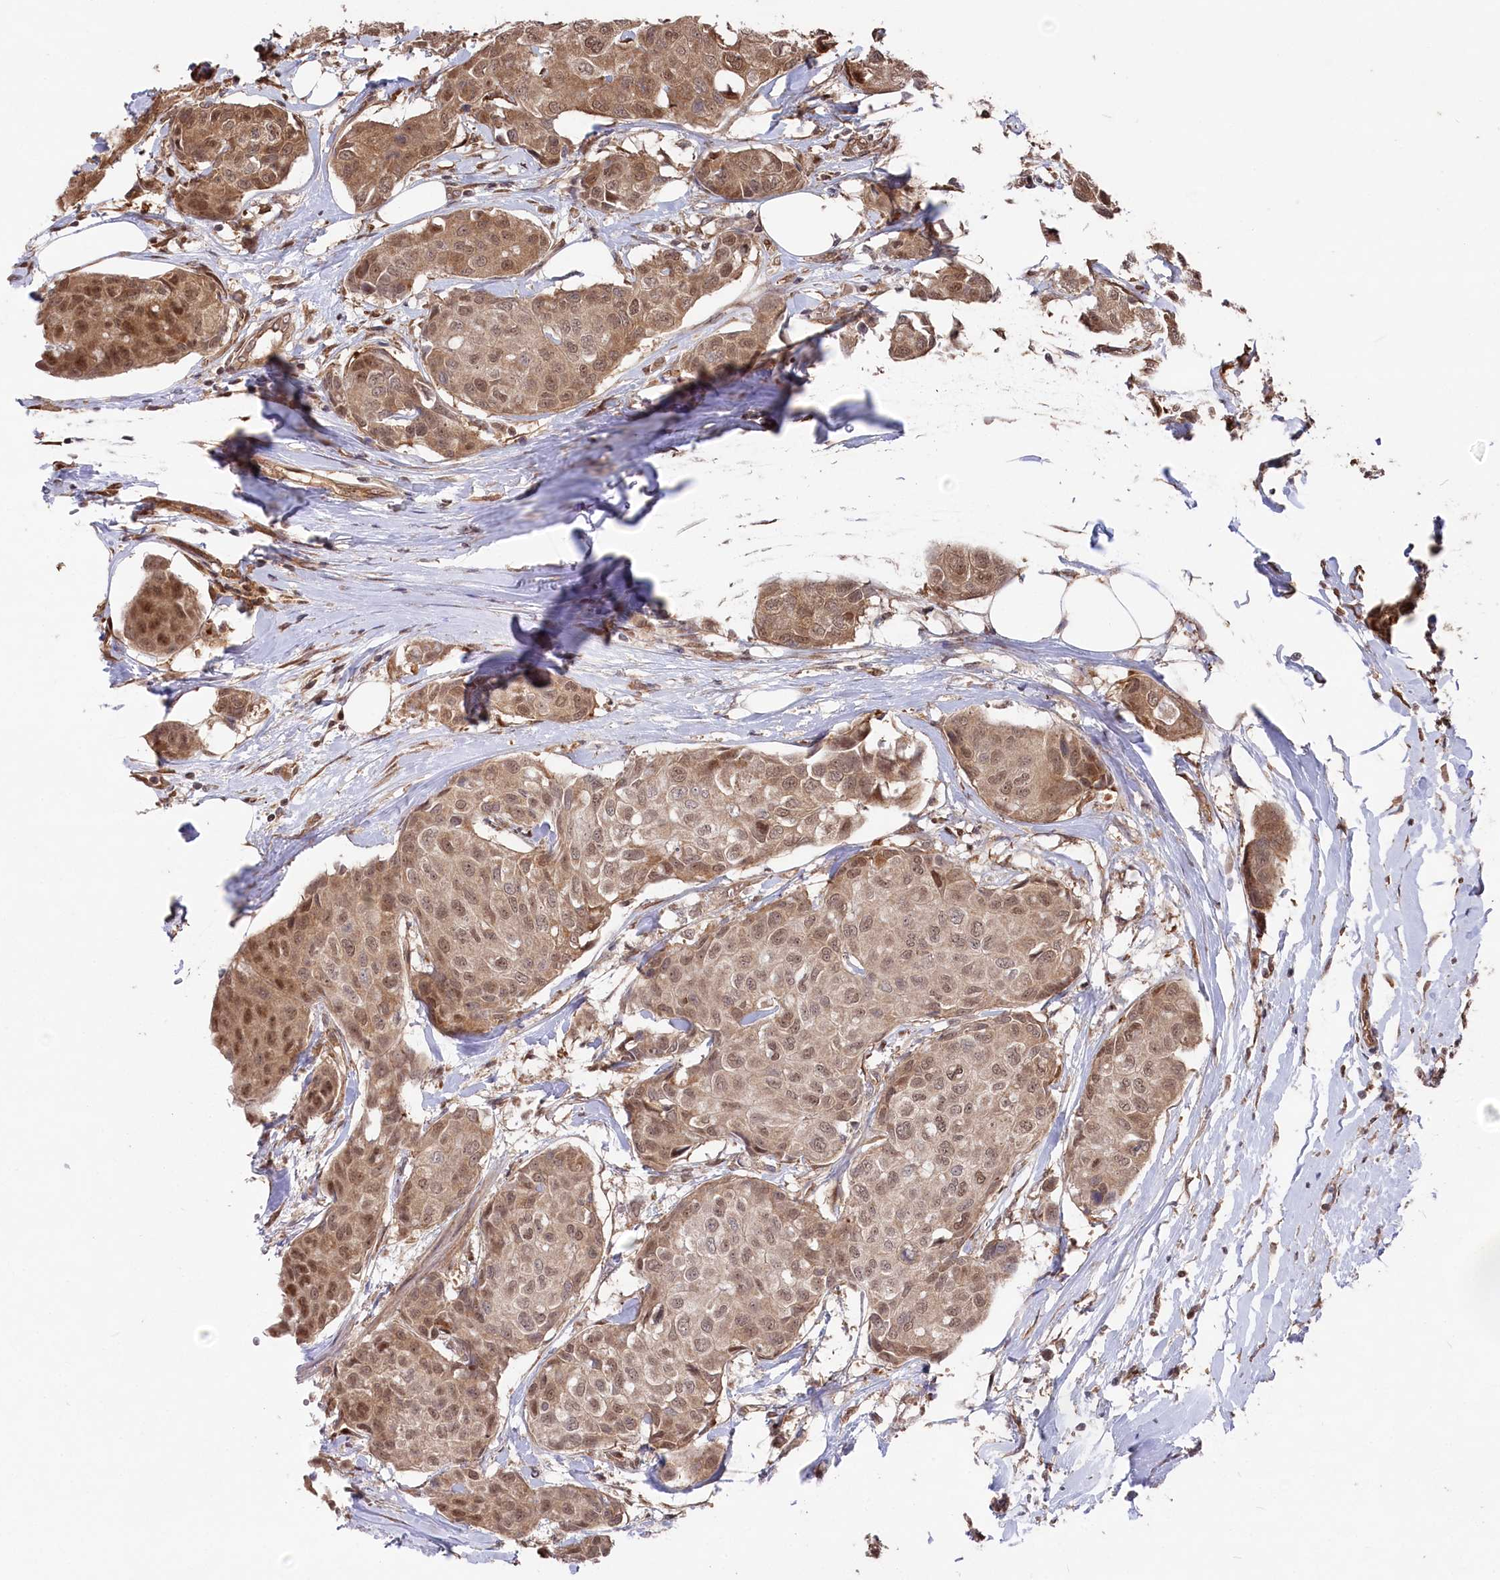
{"staining": {"intensity": "moderate", "quantity": ">75%", "location": "cytoplasmic/membranous,nuclear"}, "tissue": "breast cancer", "cell_type": "Tumor cells", "image_type": "cancer", "snomed": [{"axis": "morphology", "description": "Duct carcinoma"}, {"axis": "topography", "description": "Breast"}], "caption": "Tumor cells reveal medium levels of moderate cytoplasmic/membranous and nuclear positivity in about >75% of cells in breast intraductal carcinoma.", "gene": "PSMA1", "patient": {"sex": "female", "age": 80}}